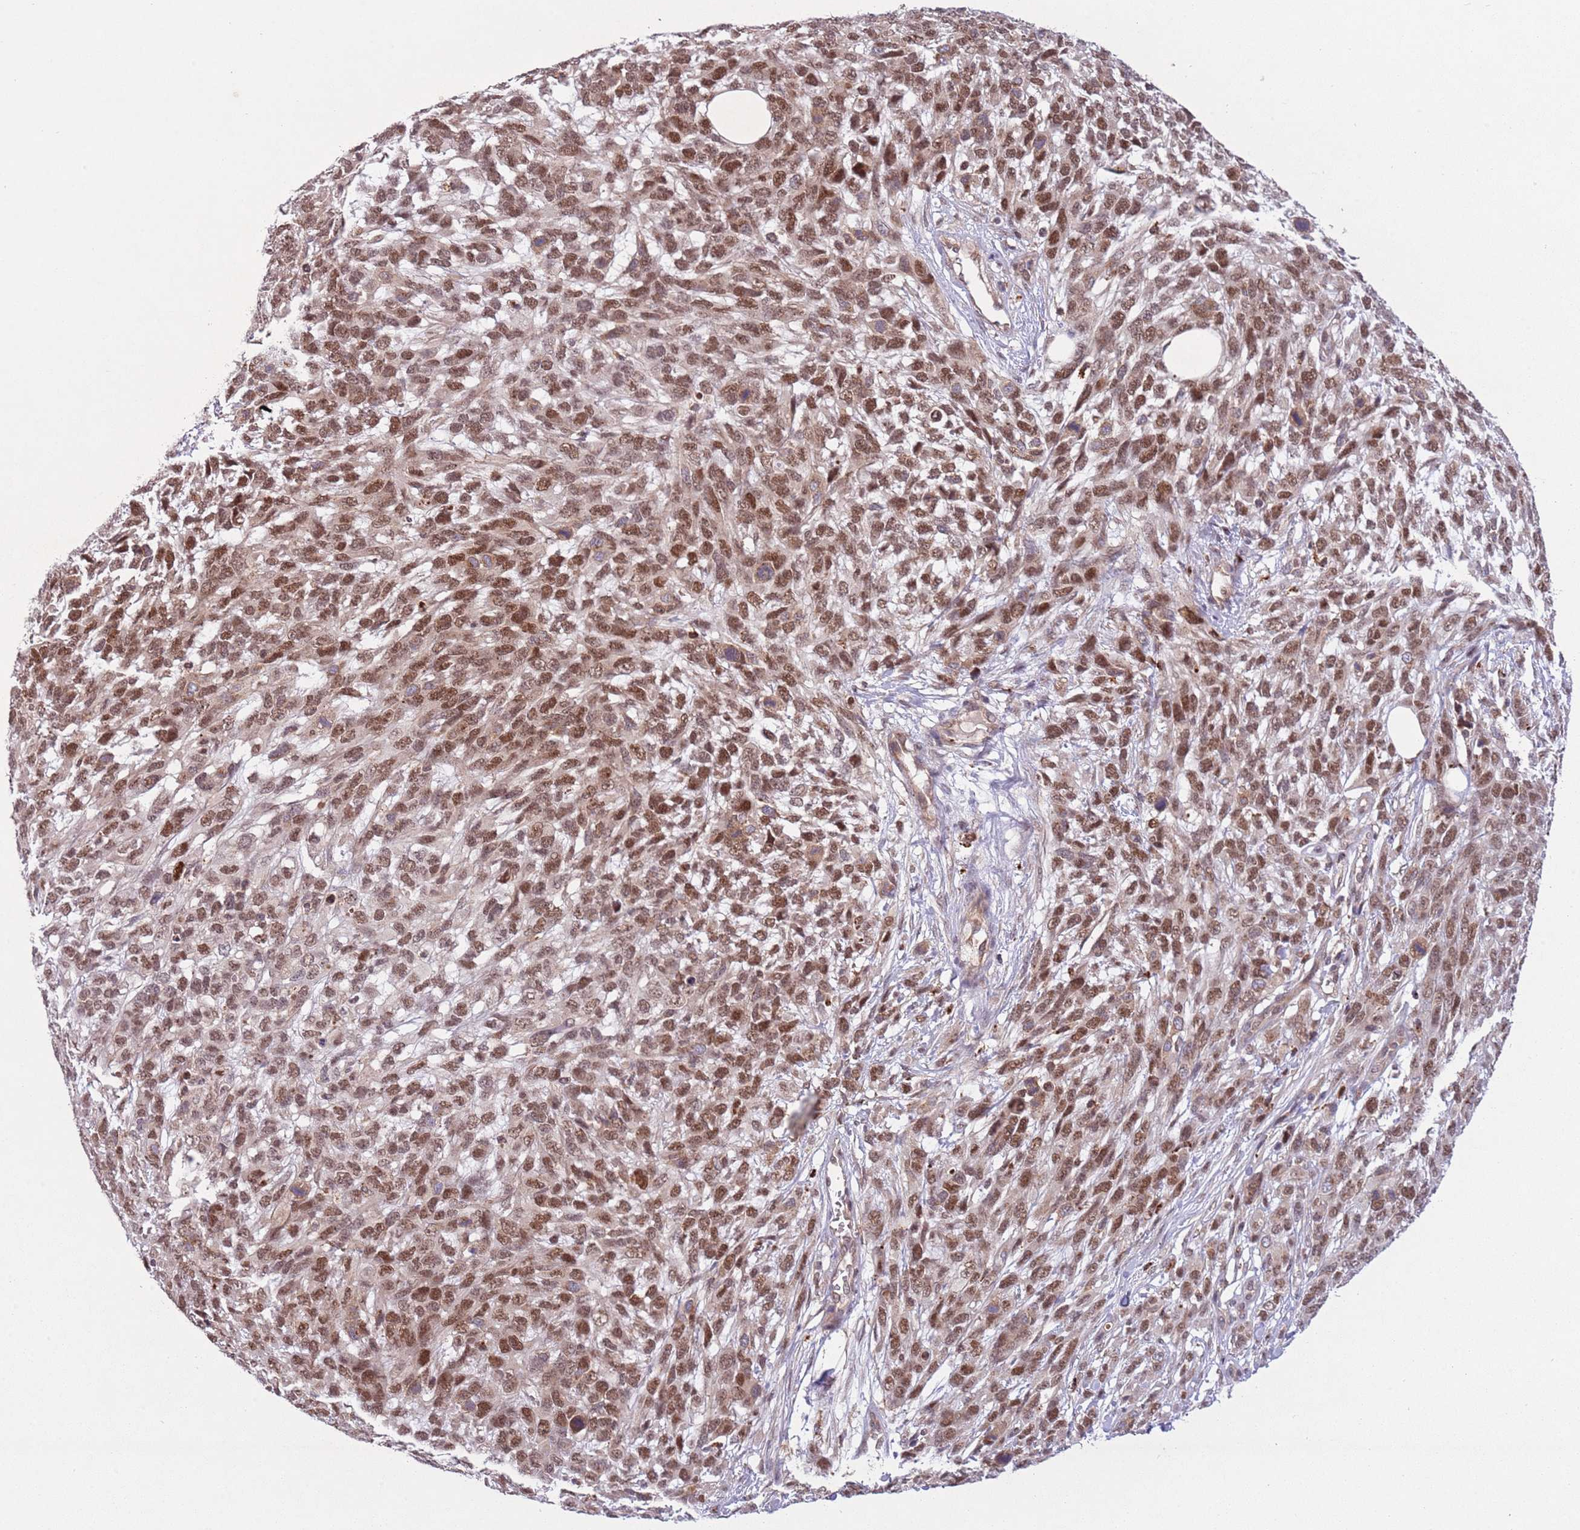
{"staining": {"intensity": "moderate", "quantity": ">75%", "location": "nuclear"}, "tissue": "melanoma", "cell_type": "Tumor cells", "image_type": "cancer", "snomed": [{"axis": "morphology", "description": "Normal morphology"}, {"axis": "morphology", "description": "Malignant melanoma, NOS"}, {"axis": "topography", "description": "Skin"}], "caption": "Immunohistochemical staining of melanoma demonstrates medium levels of moderate nuclear protein positivity in approximately >75% of tumor cells. The staining was performed using DAB, with brown indicating positive protein expression. Nuclei are stained blue with hematoxylin.", "gene": "TRIM27", "patient": {"sex": "female", "age": 72}}